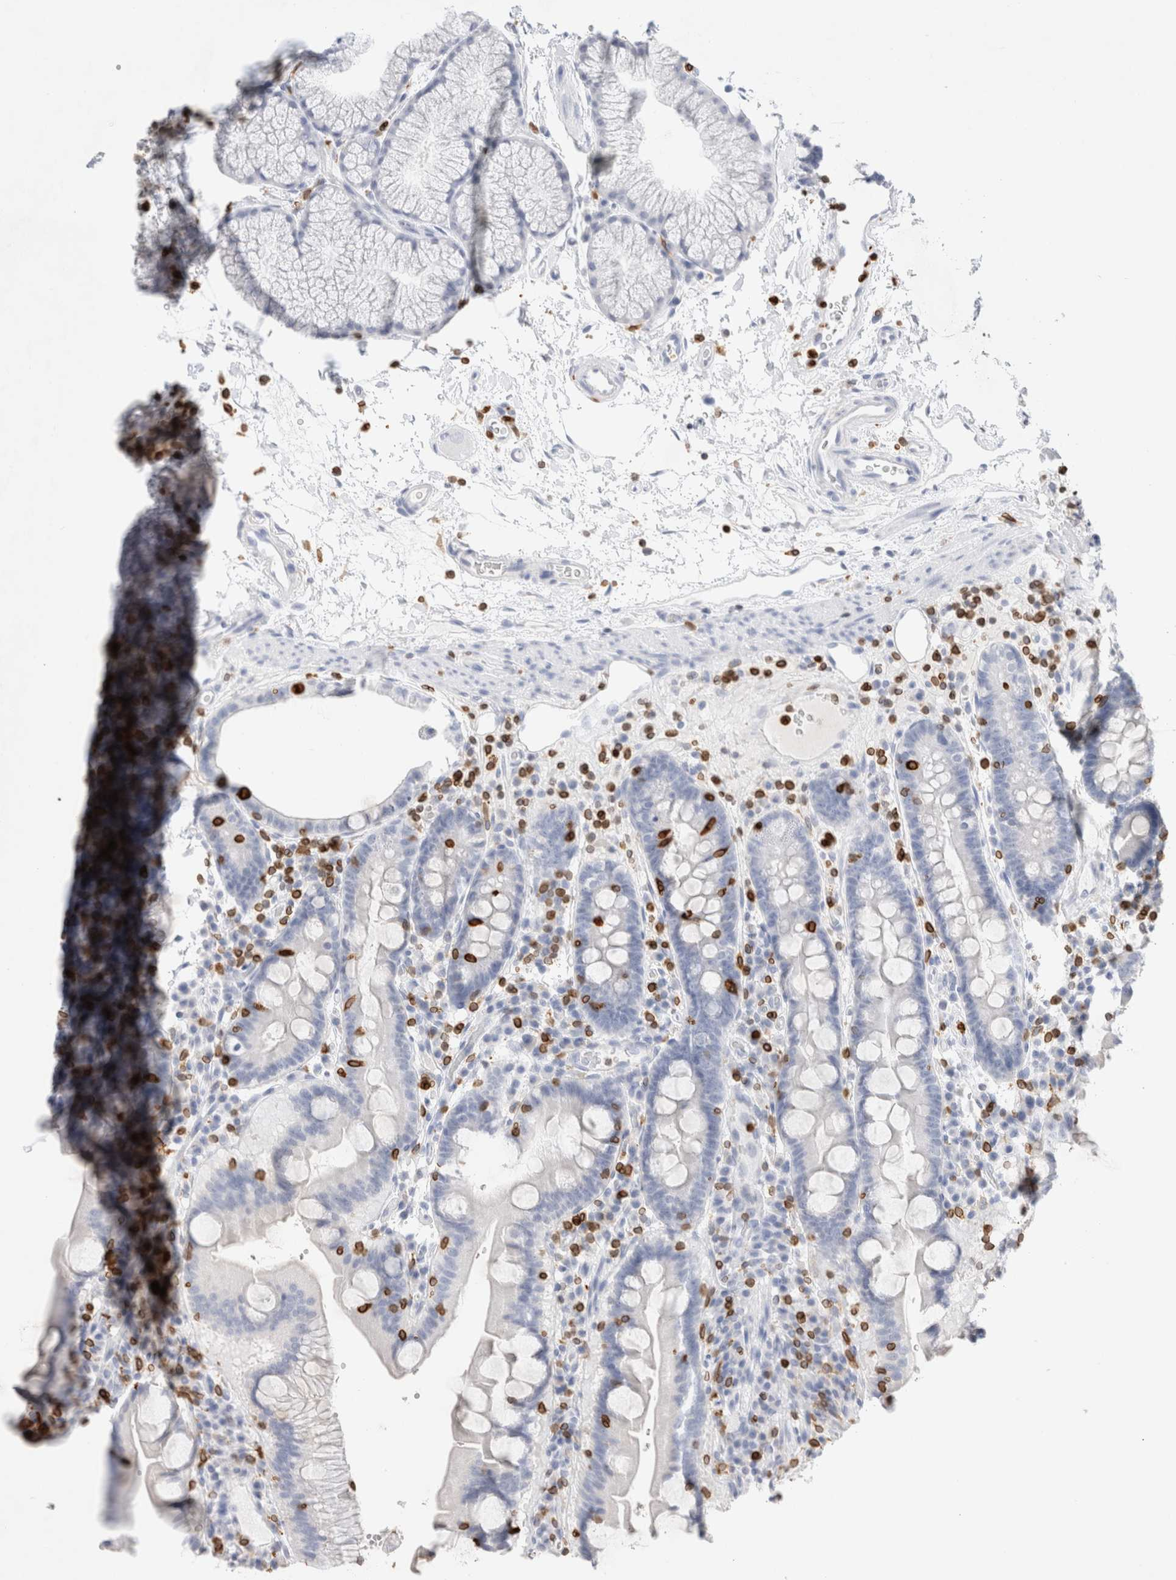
{"staining": {"intensity": "negative", "quantity": "none", "location": "none"}, "tissue": "duodenum", "cell_type": "Glandular cells", "image_type": "normal", "snomed": [{"axis": "morphology", "description": "Normal tissue, NOS"}, {"axis": "topography", "description": "Duodenum"}], "caption": "DAB immunohistochemical staining of unremarkable human duodenum demonstrates no significant staining in glandular cells. (Brightfield microscopy of DAB (3,3'-diaminobenzidine) immunohistochemistry at high magnification).", "gene": "ALOX5AP", "patient": {"sex": "male", "age": 54}}